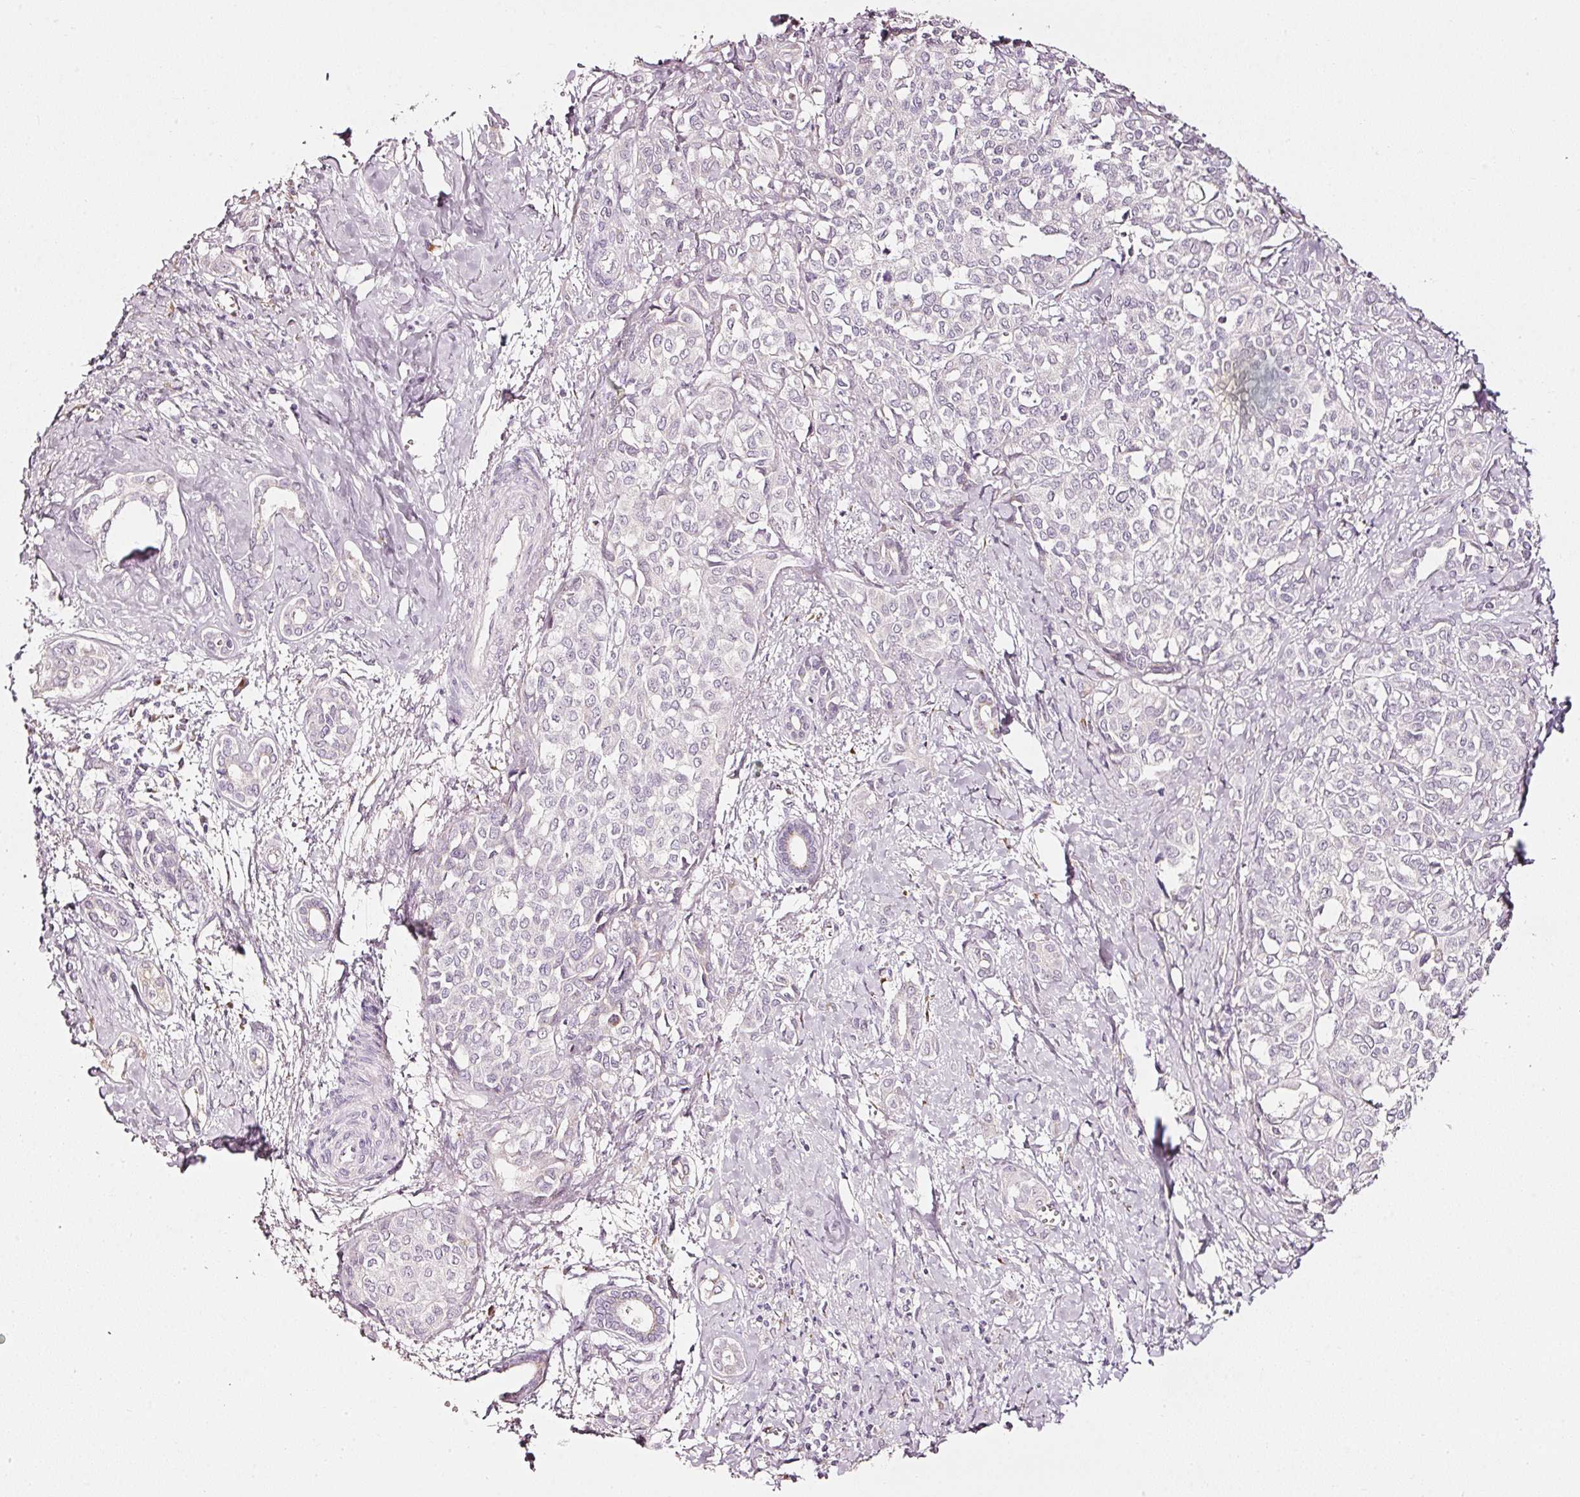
{"staining": {"intensity": "negative", "quantity": "none", "location": "none"}, "tissue": "liver cancer", "cell_type": "Tumor cells", "image_type": "cancer", "snomed": [{"axis": "morphology", "description": "Cholangiocarcinoma"}, {"axis": "topography", "description": "Liver"}], "caption": "Immunohistochemistry of human liver cancer (cholangiocarcinoma) reveals no staining in tumor cells.", "gene": "SDF4", "patient": {"sex": "female", "age": 77}}